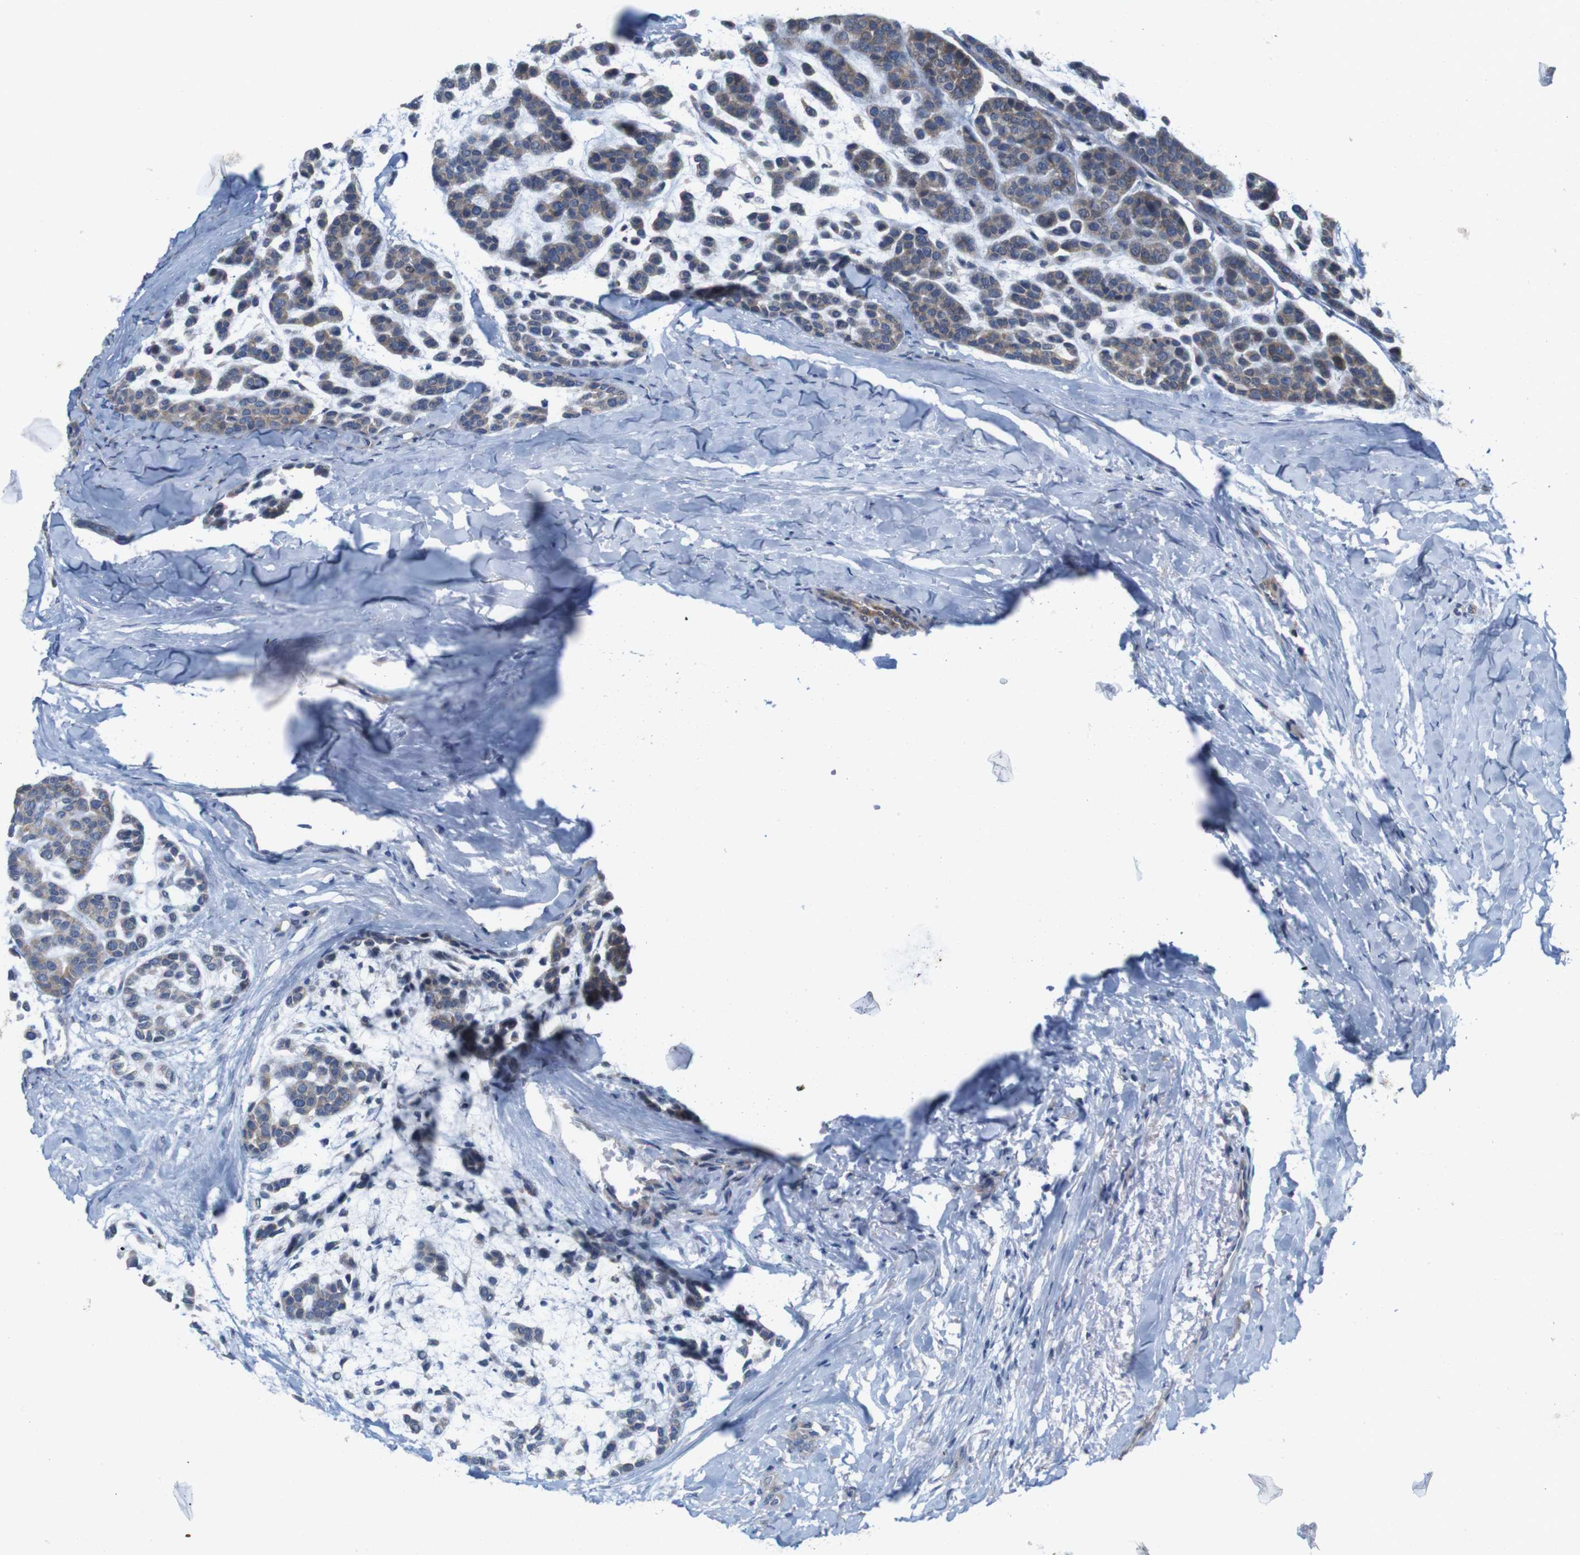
{"staining": {"intensity": "weak", "quantity": ">75%", "location": "cytoplasmic/membranous"}, "tissue": "head and neck cancer", "cell_type": "Tumor cells", "image_type": "cancer", "snomed": [{"axis": "morphology", "description": "Adenocarcinoma, NOS"}, {"axis": "morphology", "description": "Adenoma, NOS"}, {"axis": "topography", "description": "Head-Neck"}], "caption": "This histopathology image reveals head and neck cancer stained with immunohistochemistry (IHC) to label a protein in brown. The cytoplasmic/membranous of tumor cells show weak positivity for the protein. Nuclei are counter-stained blue.", "gene": "MYEOV", "patient": {"sex": "female", "age": 55}}